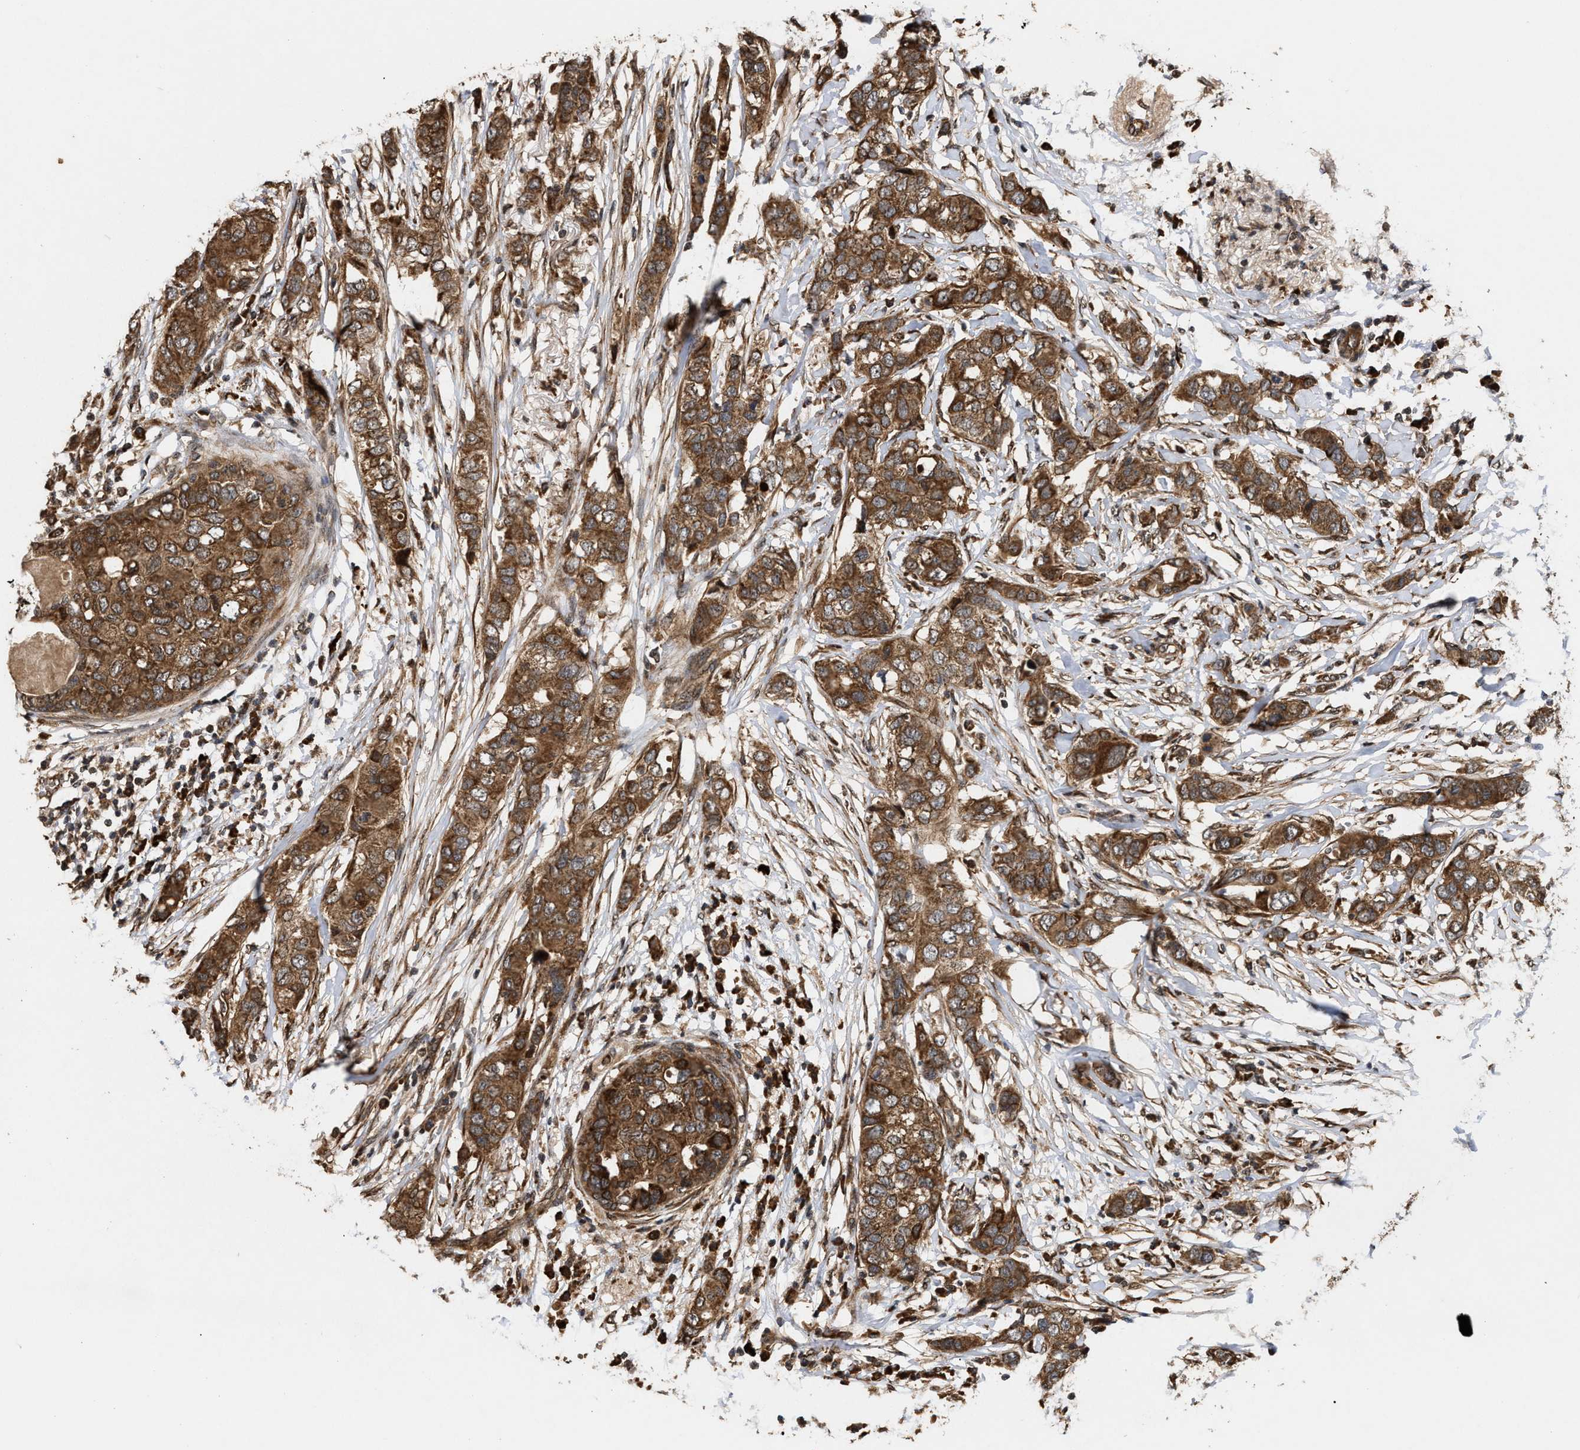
{"staining": {"intensity": "moderate", "quantity": ">75%", "location": "cytoplasmic/membranous"}, "tissue": "breast cancer", "cell_type": "Tumor cells", "image_type": "cancer", "snomed": [{"axis": "morphology", "description": "Duct carcinoma"}, {"axis": "topography", "description": "Breast"}], "caption": "Breast intraductal carcinoma stained with a brown dye exhibits moderate cytoplasmic/membranous positive positivity in about >75% of tumor cells.", "gene": "CFLAR", "patient": {"sex": "female", "age": 50}}